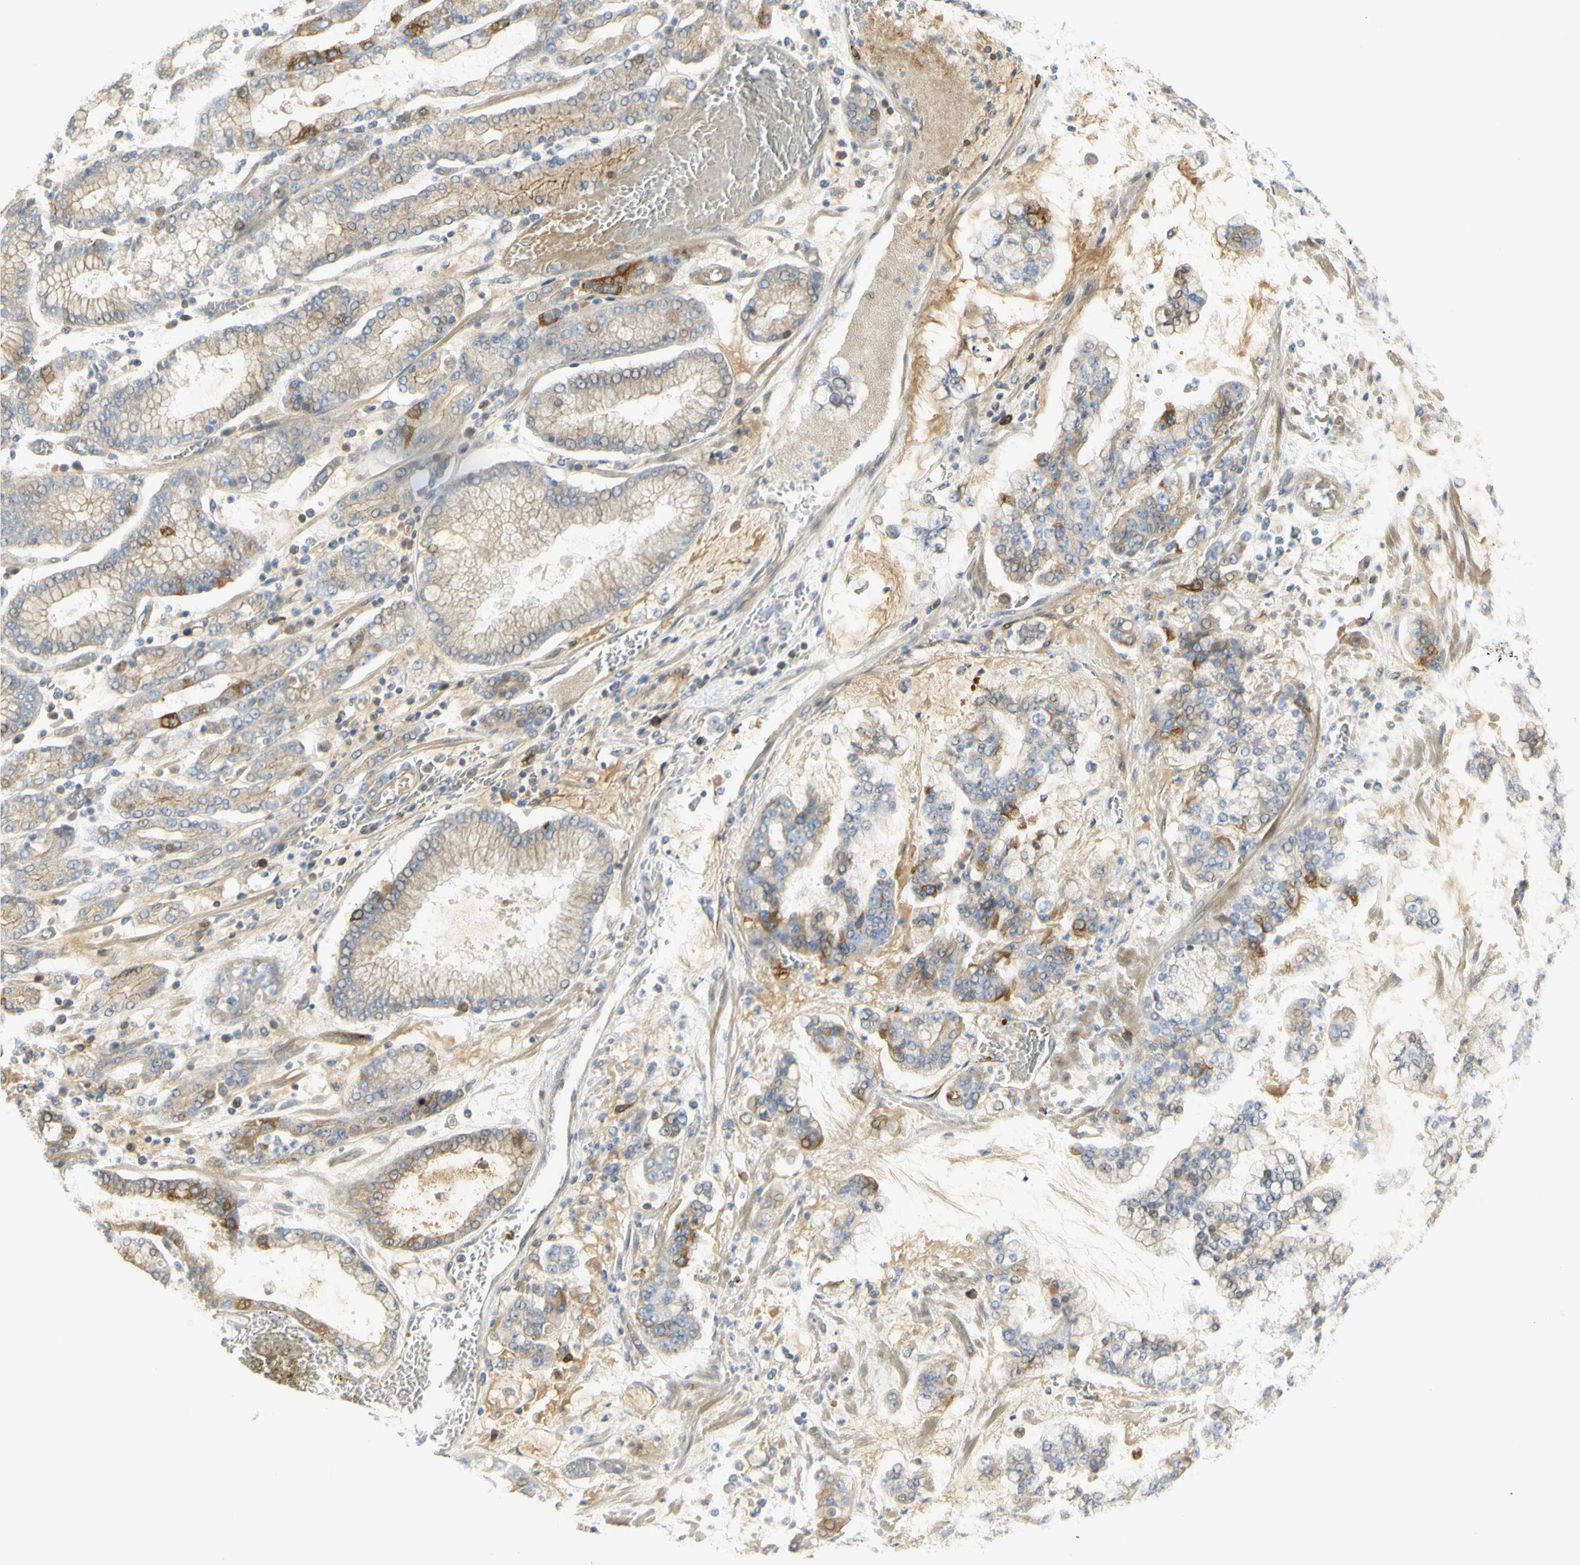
{"staining": {"intensity": "moderate", "quantity": ">75%", "location": "cytoplasmic/membranous"}, "tissue": "stomach cancer", "cell_type": "Tumor cells", "image_type": "cancer", "snomed": [{"axis": "morphology", "description": "Normal tissue, NOS"}, {"axis": "morphology", "description": "Adenocarcinoma, NOS"}, {"axis": "topography", "description": "Stomach, upper"}, {"axis": "topography", "description": "Stomach"}], "caption": "Protein analysis of stomach cancer tissue displays moderate cytoplasmic/membranous staining in about >75% of tumor cells.", "gene": "KIF11", "patient": {"sex": "male", "age": 76}}